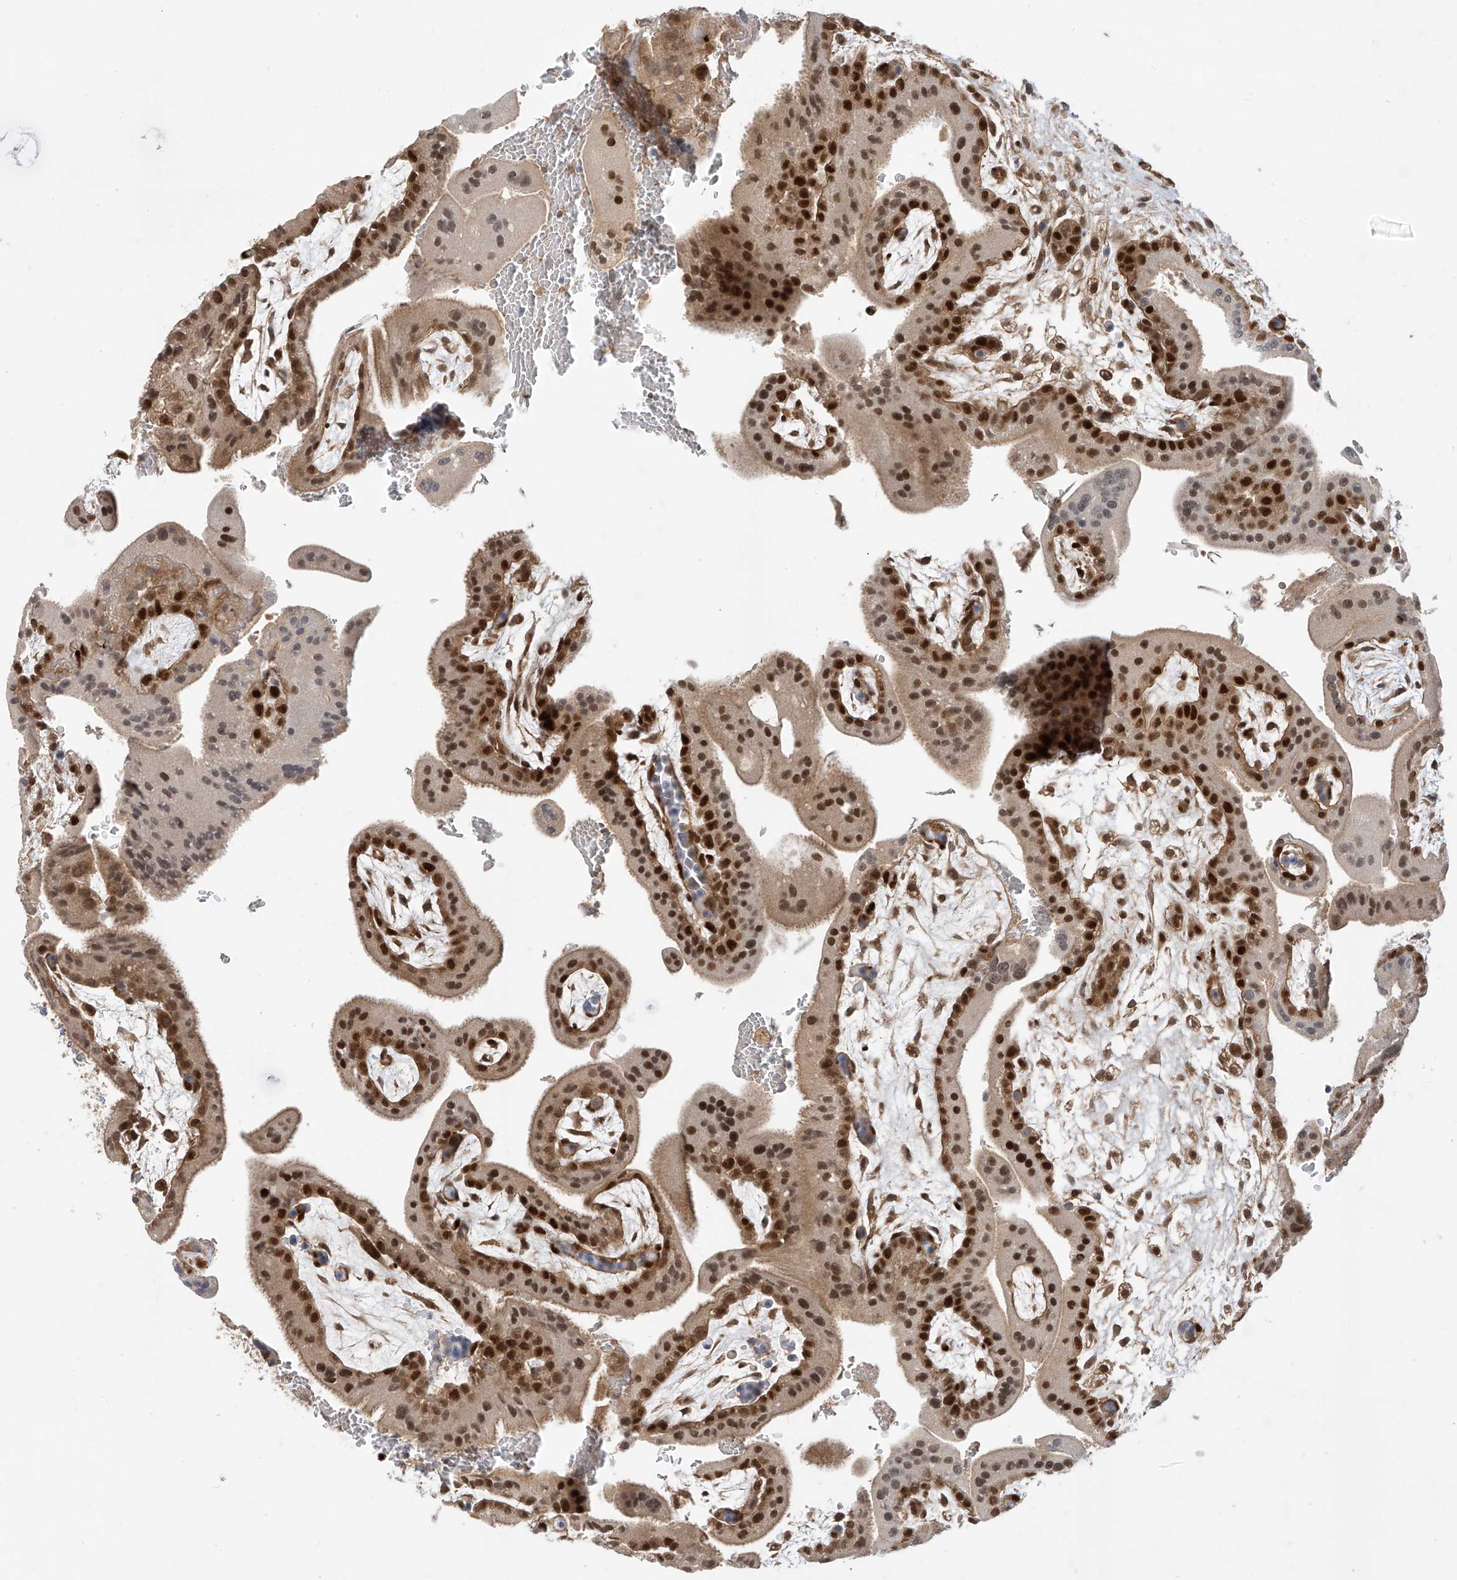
{"staining": {"intensity": "strong", "quantity": ">75%", "location": "nuclear"}, "tissue": "placenta", "cell_type": "Decidual cells", "image_type": "normal", "snomed": [{"axis": "morphology", "description": "Normal tissue, NOS"}, {"axis": "topography", "description": "Placenta"}], "caption": "Placenta stained for a protein demonstrates strong nuclear positivity in decidual cells. (DAB = brown stain, brightfield microscopy at high magnification).", "gene": "MRTFA", "patient": {"sex": "female", "age": 35}}